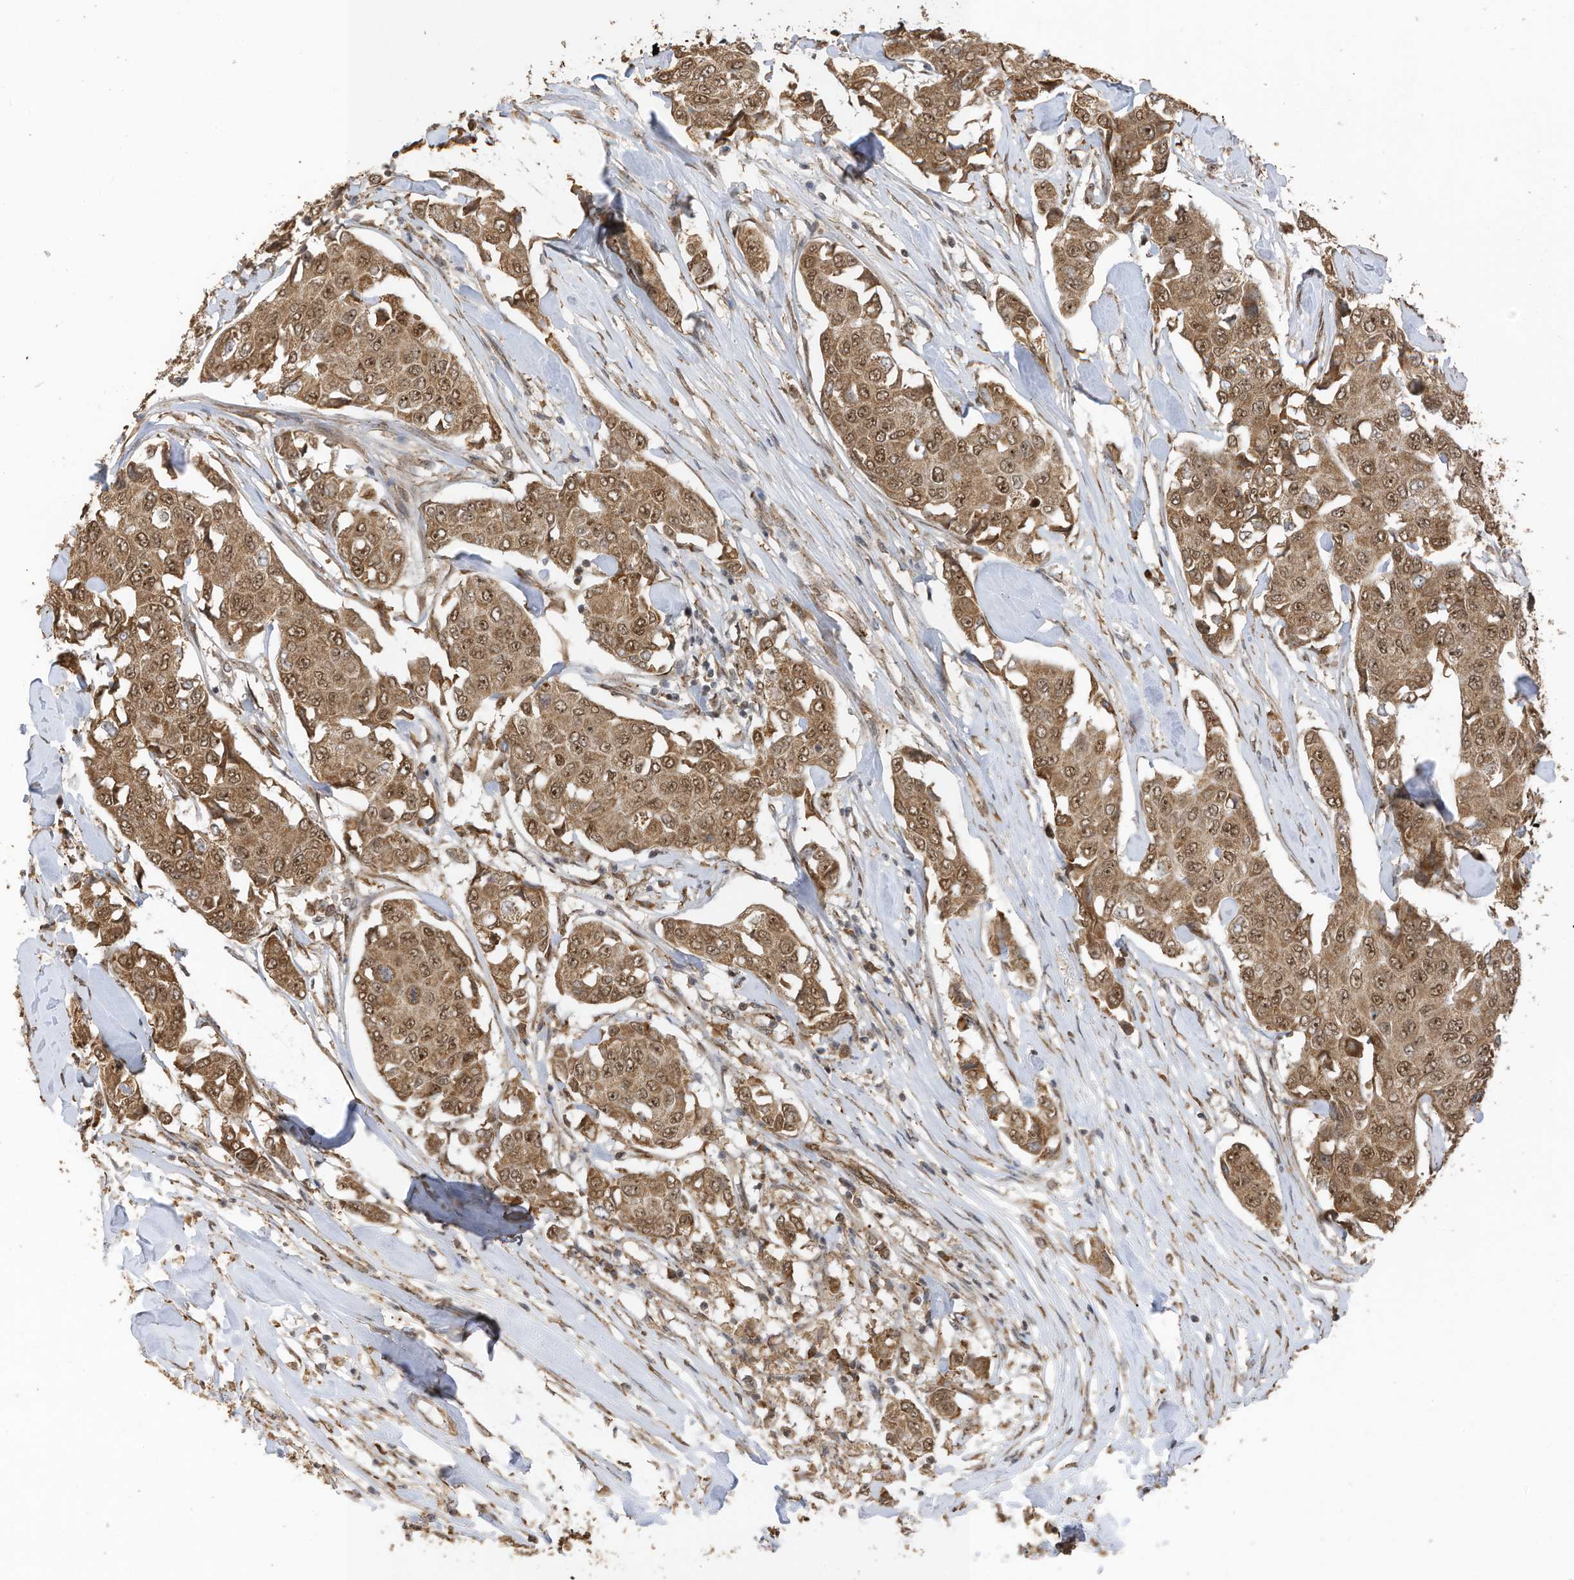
{"staining": {"intensity": "moderate", "quantity": ">75%", "location": "cytoplasmic/membranous,nuclear"}, "tissue": "breast cancer", "cell_type": "Tumor cells", "image_type": "cancer", "snomed": [{"axis": "morphology", "description": "Duct carcinoma"}, {"axis": "topography", "description": "Breast"}], "caption": "Protein expression by immunohistochemistry displays moderate cytoplasmic/membranous and nuclear expression in about >75% of tumor cells in invasive ductal carcinoma (breast).", "gene": "ERLEC1", "patient": {"sex": "female", "age": 80}}